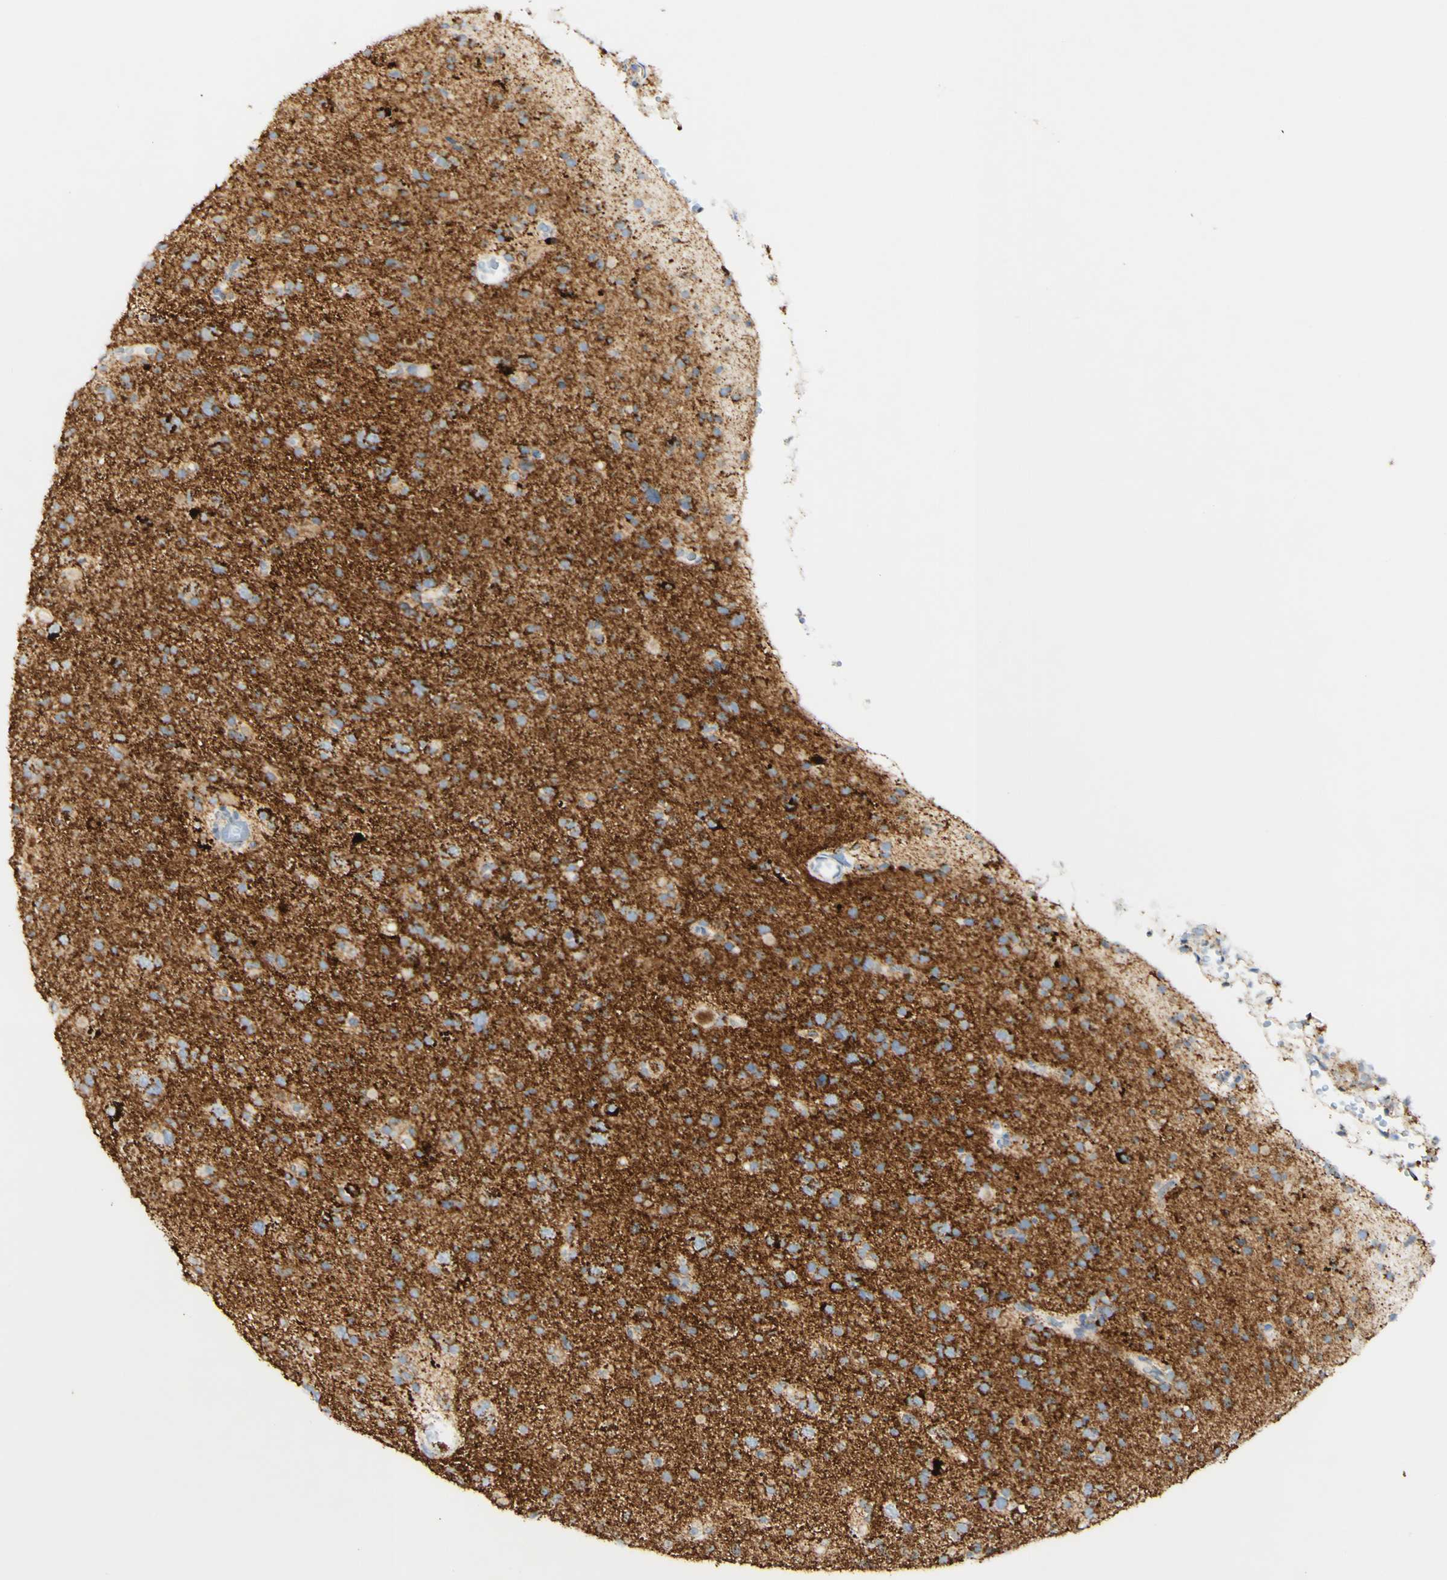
{"staining": {"intensity": "strong", "quantity": "<25%", "location": "cytoplasmic/membranous"}, "tissue": "glioma", "cell_type": "Tumor cells", "image_type": "cancer", "snomed": [{"axis": "morphology", "description": "Glioma, malignant, Low grade"}, {"axis": "topography", "description": "Brain"}], "caption": "Approximately <25% of tumor cells in human malignant glioma (low-grade) reveal strong cytoplasmic/membranous protein expression as visualized by brown immunohistochemical staining.", "gene": "OXCT1", "patient": {"sex": "female", "age": 22}}